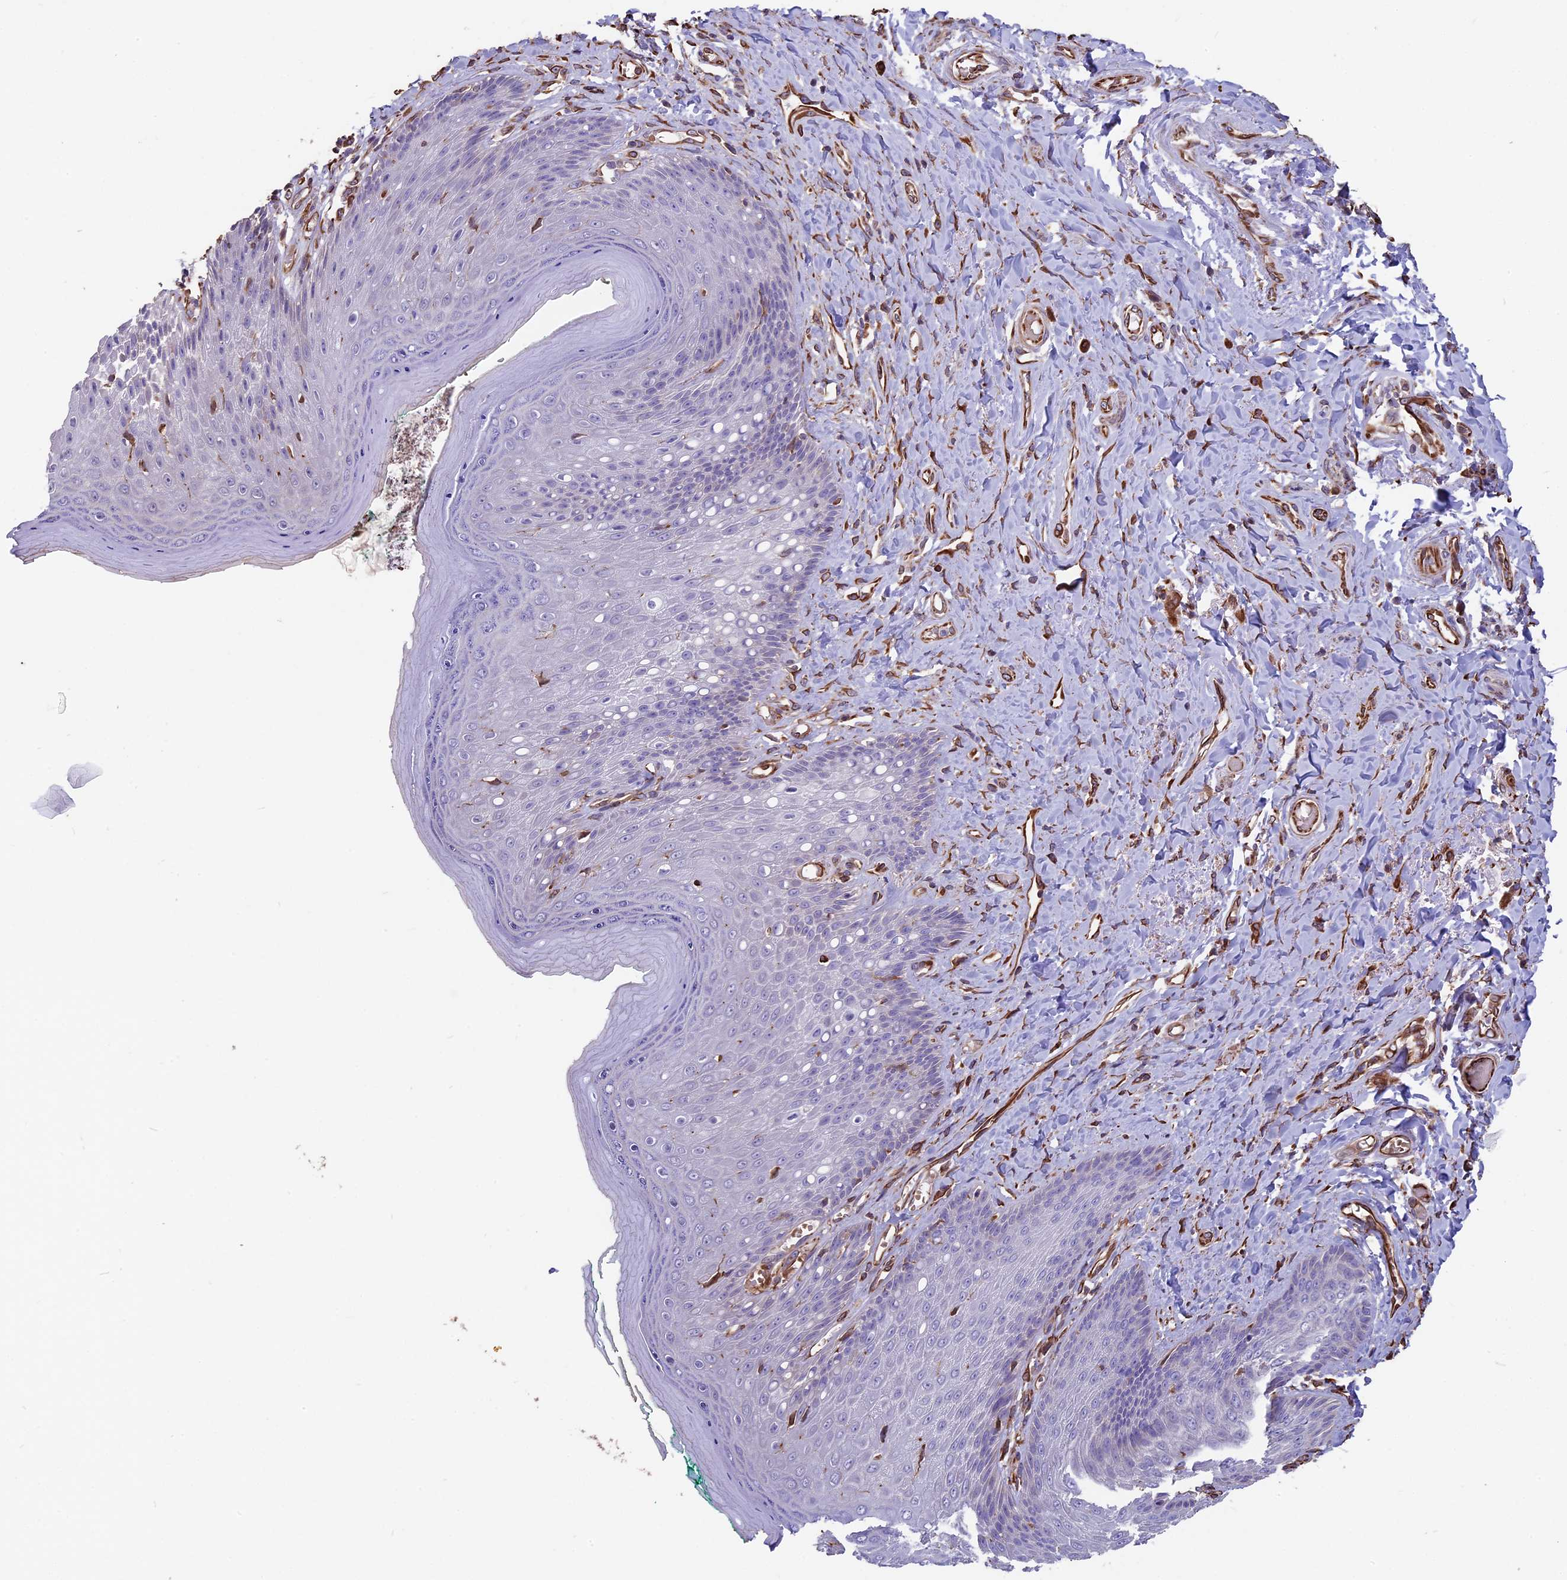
{"staining": {"intensity": "negative", "quantity": "none", "location": "none"}, "tissue": "skin", "cell_type": "Epidermal cells", "image_type": "normal", "snomed": [{"axis": "morphology", "description": "Normal tissue, NOS"}, {"axis": "topography", "description": "Anal"}], "caption": "Immunohistochemistry photomicrograph of normal human skin stained for a protein (brown), which reveals no expression in epidermal cells. (Stains: DAB immunohistochemistry (IHC) with hematoxylin counter stain, Microscopy: brightfield microscopy at high magnification).", "gene": "SEH1L", "patient": {"sex": "male", "age": 78}}